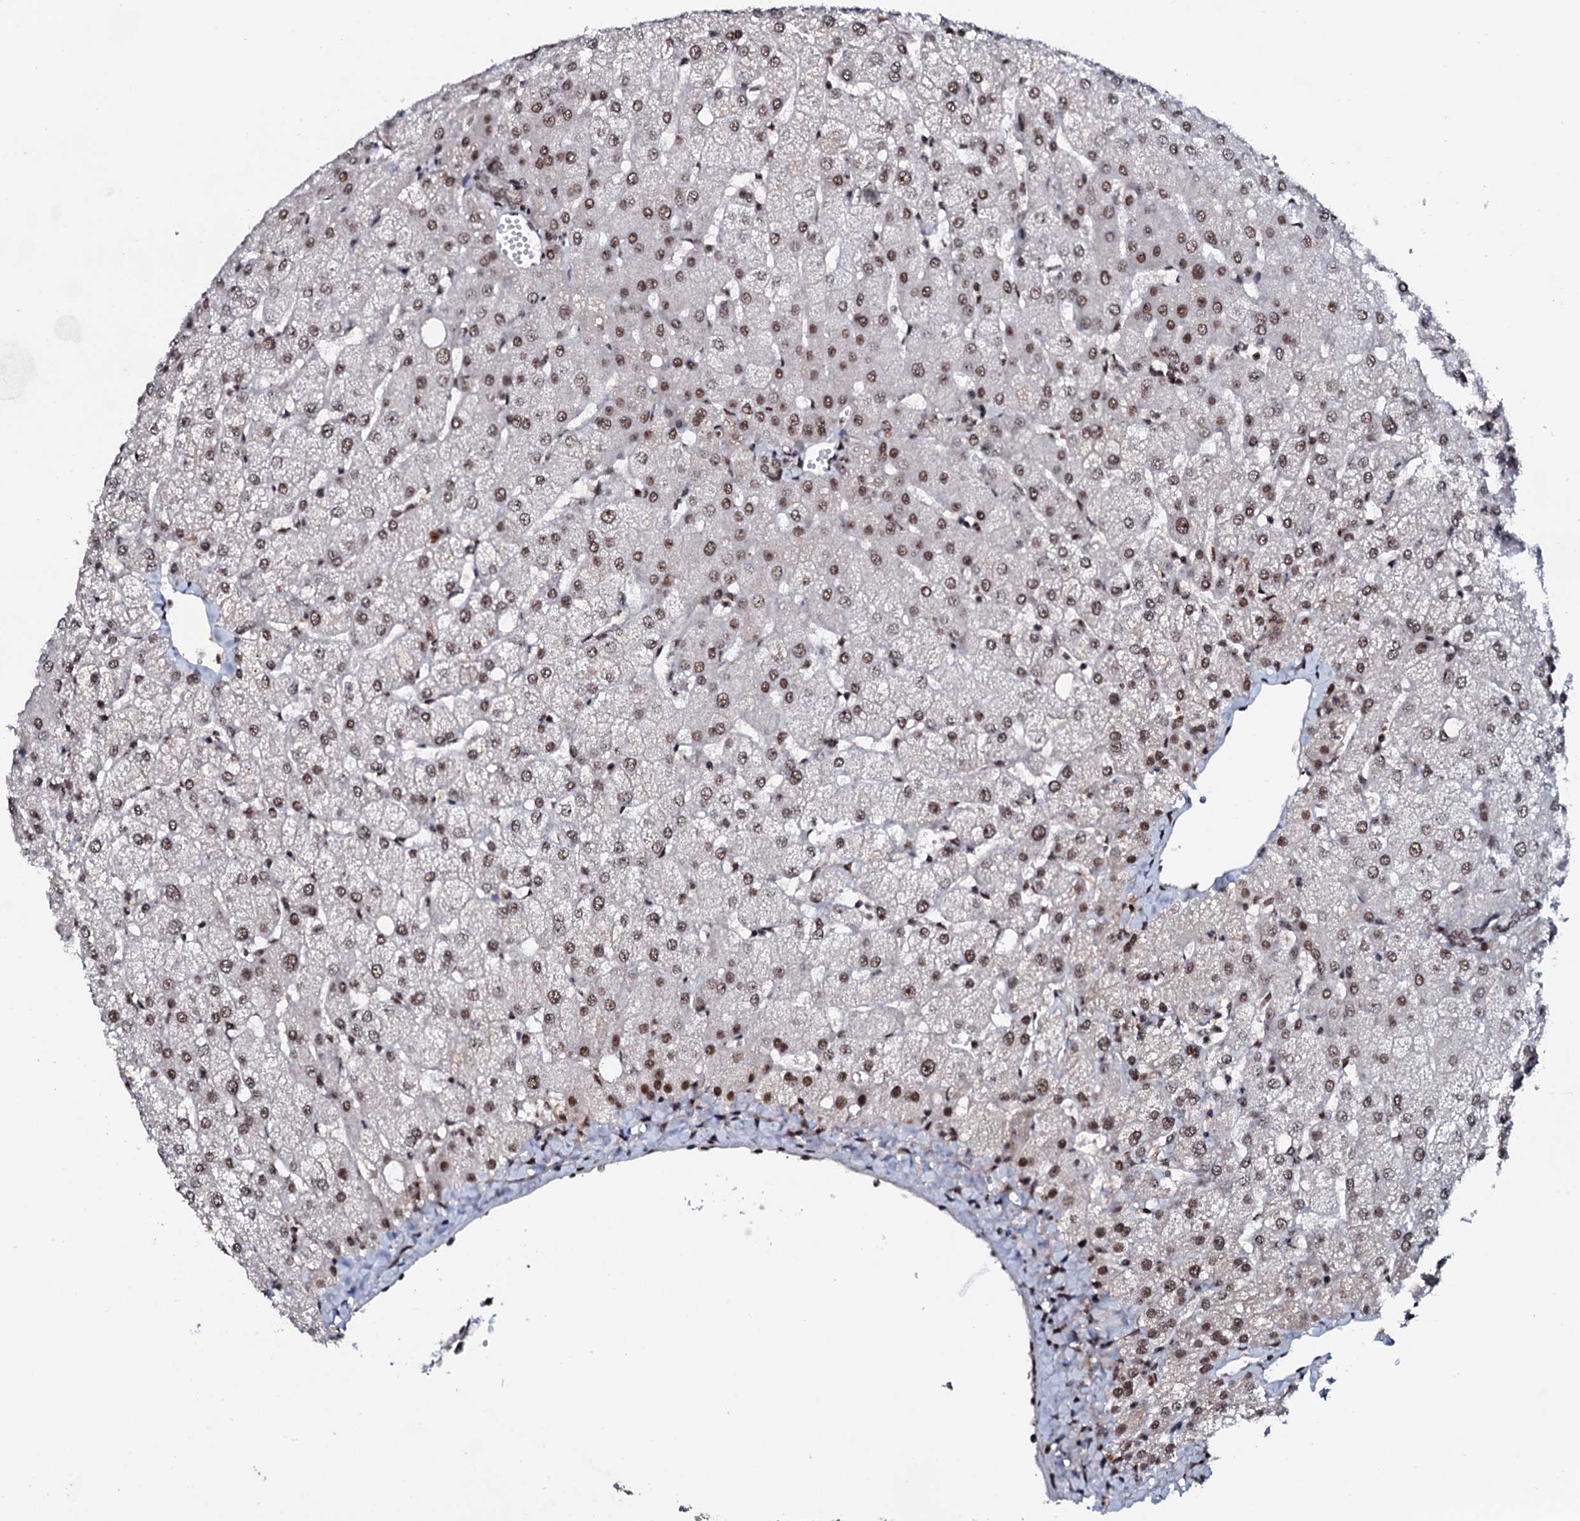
{"staining": {"intensity": "weak", "quantity": "25%-75%", "location": "nuclear"}, "tissue": "liver", "cell_type": "Cholangiocytes", "image_type": "normal", "snomed": [{"axis": "morphology", "description": "Normal tissue, NOS"}, {"axis": "topography", "description": "Liver"}], "caption": "This is a histology image of immunohistochemistry staining of benign liver, which shows weak positivity in the nuclear of cholangiocytes.", "gene": "PRPF18", "patient": {"sex": "female", "age": 54}}